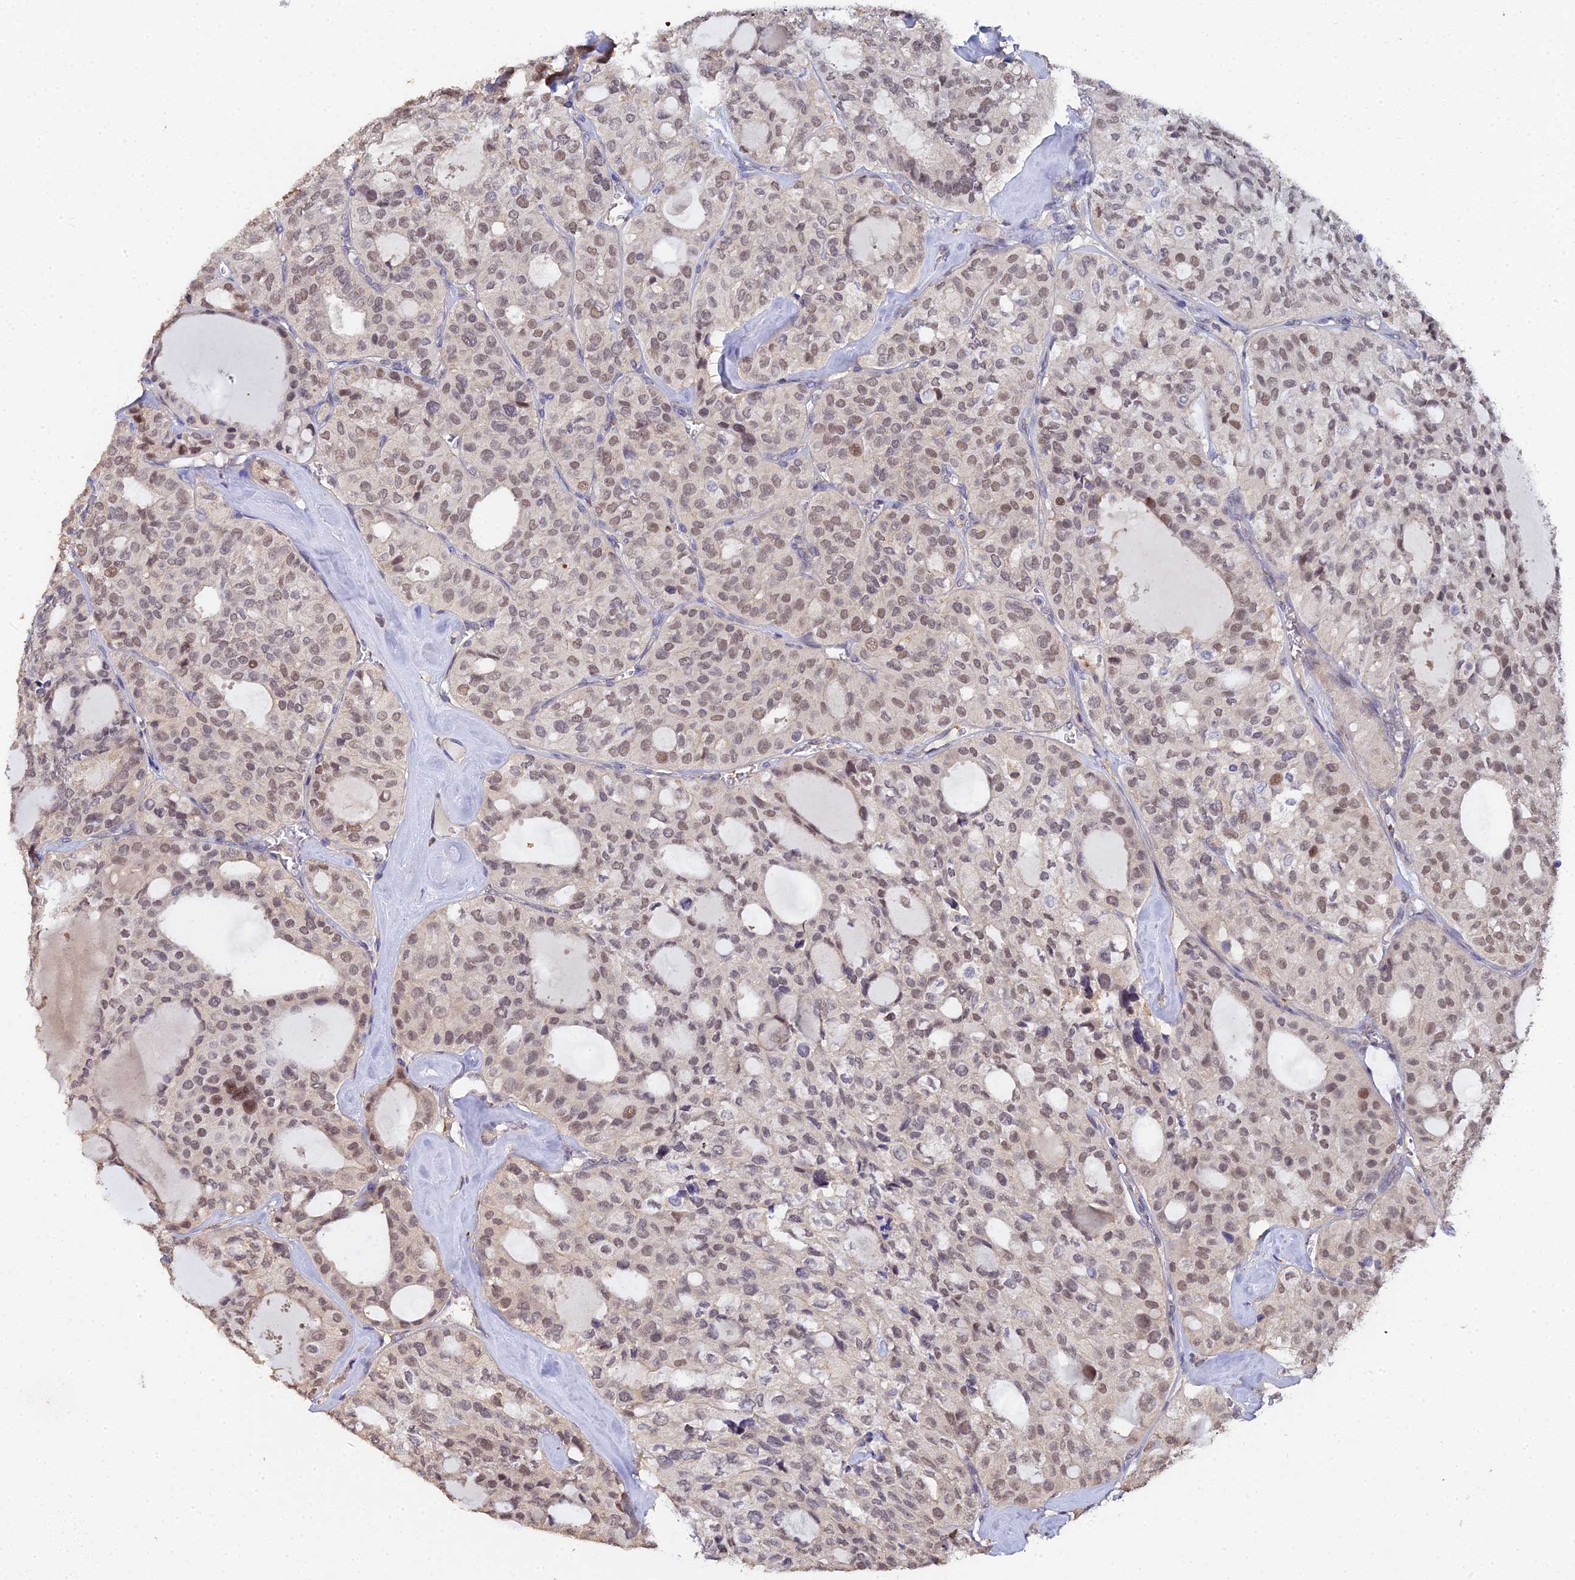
{"staining": {"intensity": "moderate", "quantity": ">75%", "location": "nuclear"}, "tissue": "thyroid cancer", "cell_type": "Tumor cells", "image_type": "cancer", "snomed": [{"axis": "morphology", "description": "Follicular adenoma carcinoma, NOS"}, {"axis": "topography", "description": "Thyroid gland"}], "caption": "Tumor cells exhibit medium levels of moderate nuclear staining in approximately >75% of cells in thyroid follicular adenoma carcinoma. (DAB IHC, brown staining for protein, blue staining for nuclei).", "gene": "LSM5", "patient": {"sex": "male", "age": 75}}